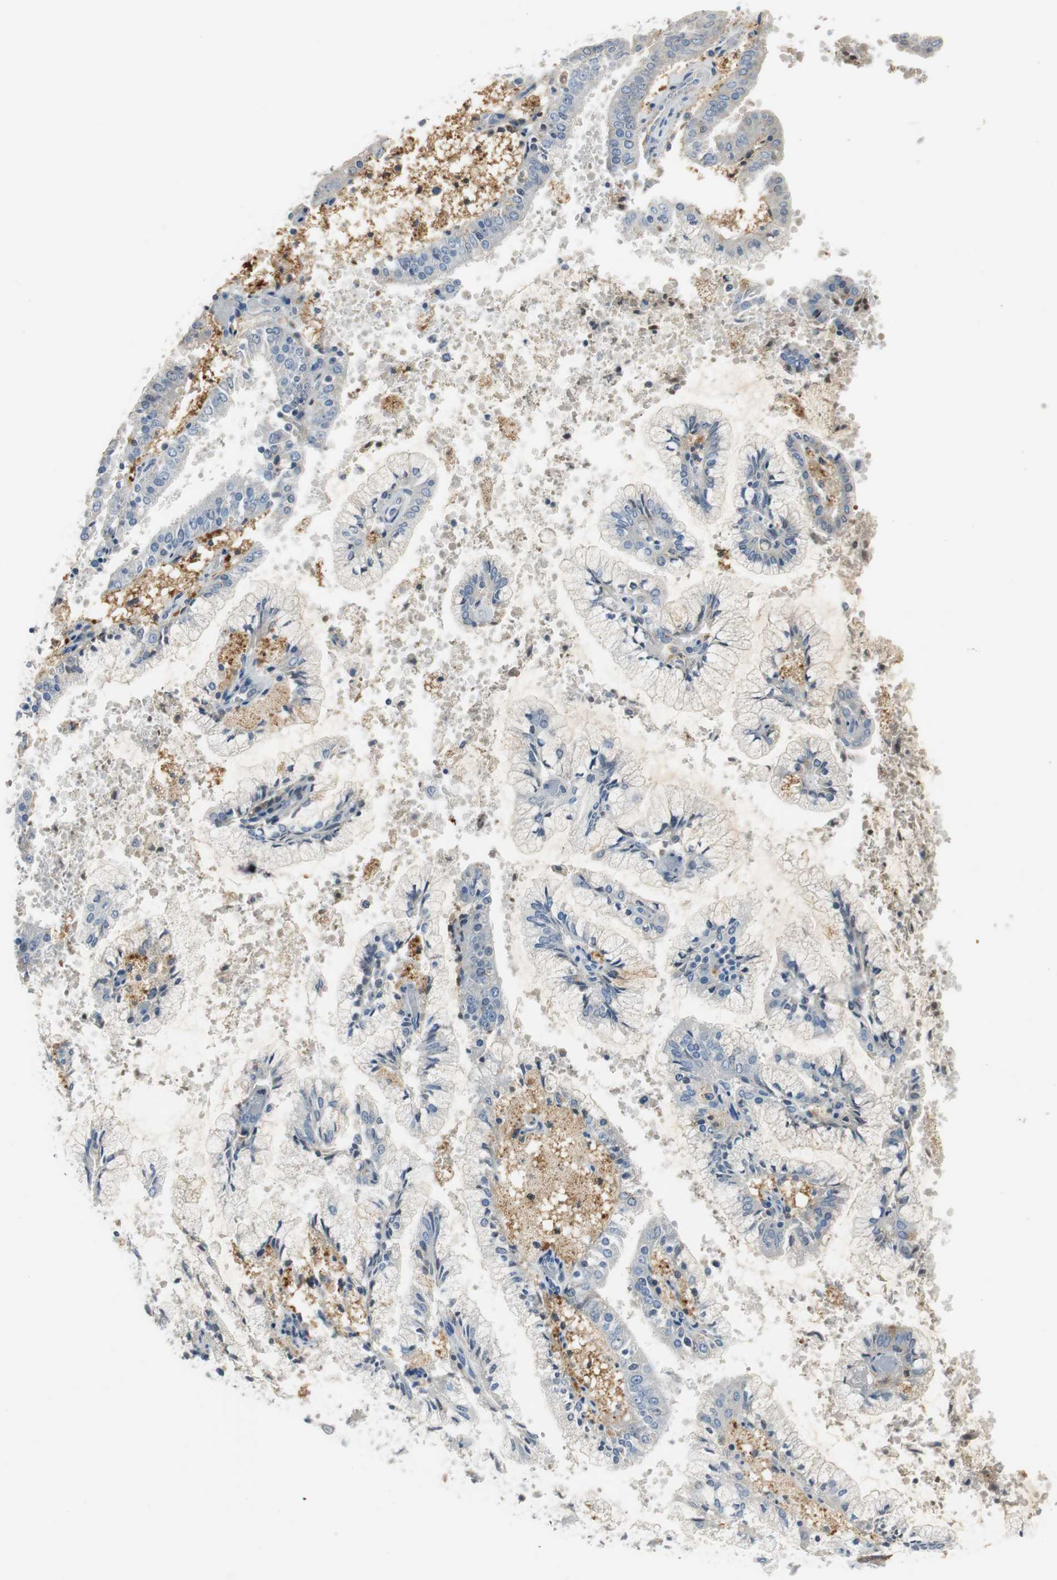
{"staining": {"intensity": "negative", "quantity": "none", "location": "none"}, "tissue": "endometrial cancer", "cell_type": "Tumor cells", "image_type": "cancer", "snomed": [{"axis": "morphology", "description": "Adenocarcinoma, NOS"}, {"axis": "topography", "description": "Endometrium"}], "caption": "This image is of adenocarcinoma (endometrial) stained with IHC to label a protein in brown with the nuclei are counter-stained blue. There is no staining in tumor cells.", "gene": "SERPINF1", "patient": {"sex": "female", "age": 63}}